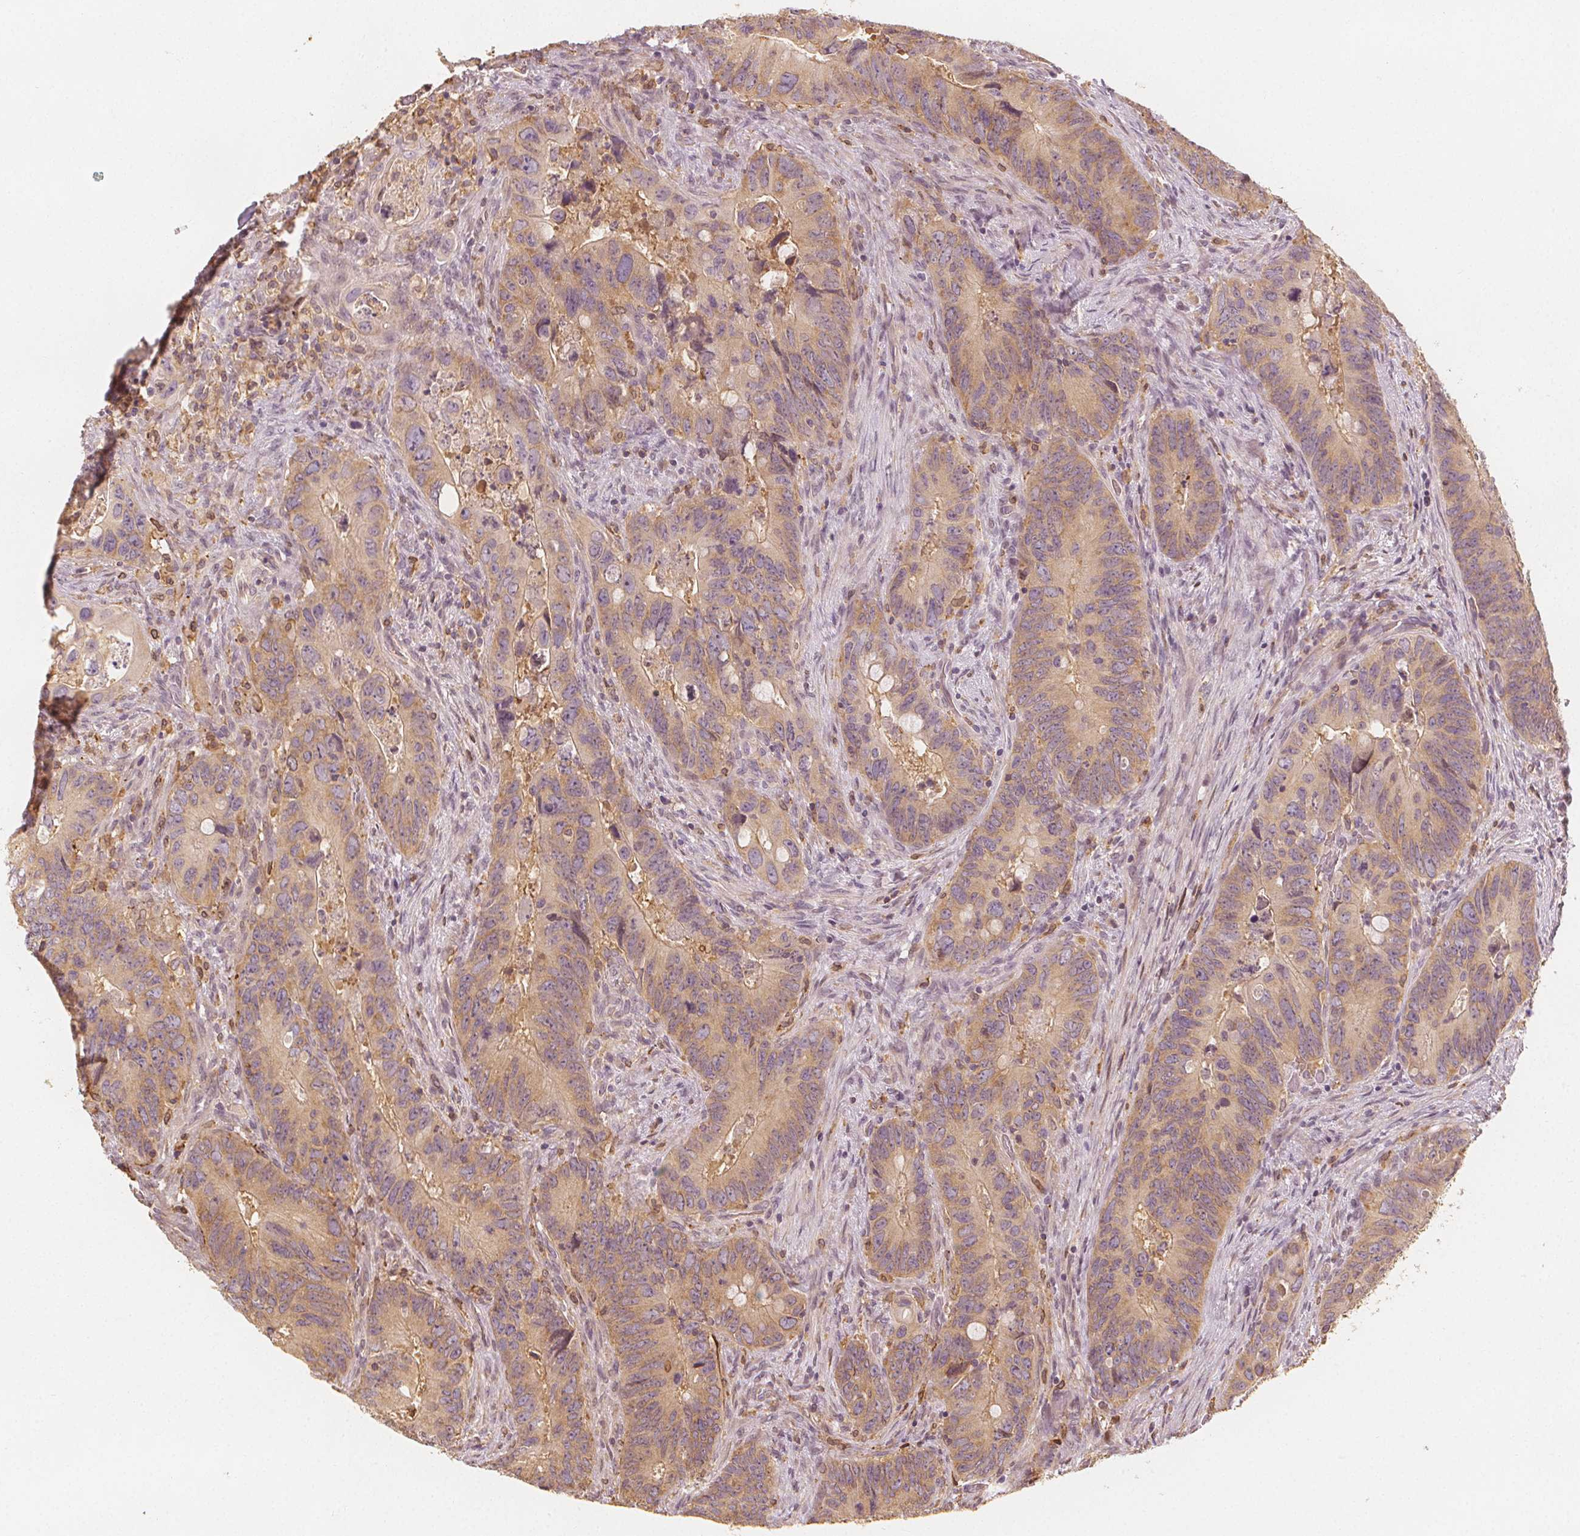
{"staining": {"intensity": "weak", "quantity": "25%-75%", "location": "cytoplasmic/membranous"}, "tissue": "colorectal cancer", "cell_type": "Tumor cells", "image_type": "cancer", "snomed": [{"axis": "morphology", "description": "Adenocarcinoma, NOS"}, {"axis": "topography", "description": "Rectum"}], "caption": "Colorectal cancer tissue exhibits weak cytoplasmic/membranous expression in approximately 25%-75% of tumor cells, visualized by immunohistochemistry.", "gene": "ARHGAP26", "patient": {"sex": "male", "age": 78}}